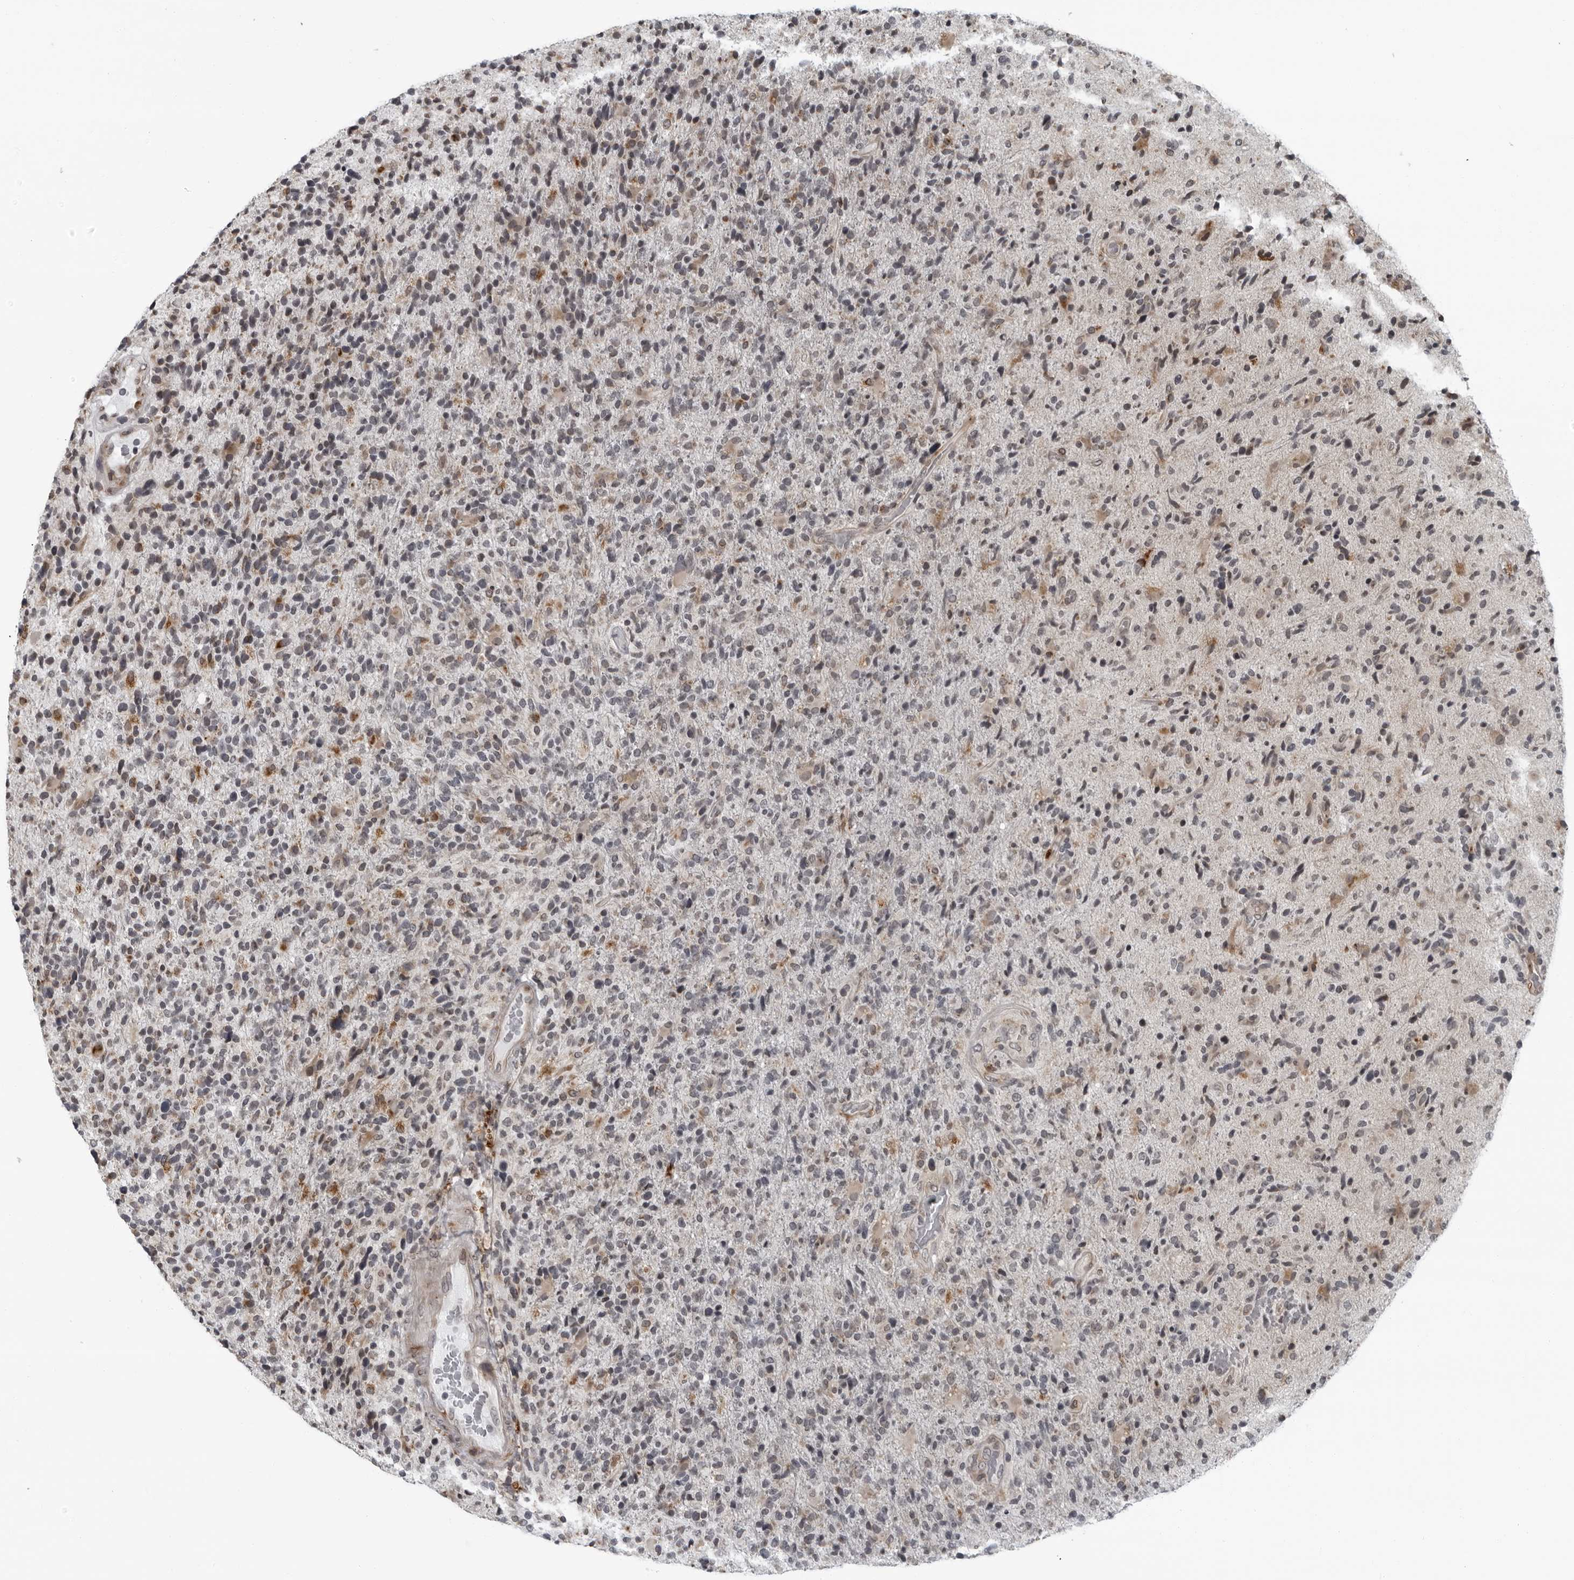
{"staining": {"intensity": "weak", "quantity": "25%-75%", "location": "cytoplasmic/membranous,nuclear"}, "tissue": "glioma", "cell_type": "Tumor cells", "image_type": "cancer", "snomed": [{"axis": "morphology", "description": "Glioma, malignant, High grade"}, {"axis": "topography", "description": "Brain"}], "caption": "High-grade glioma (malignant) stained with IHC demonstrates weak cytoplasmic/membranous and nuclear expression in about 25%-75% of tumor cells. Nuclei are stained in blue.", "gene": "RTCA", "patient": {"sex": "male", "age": 72}}